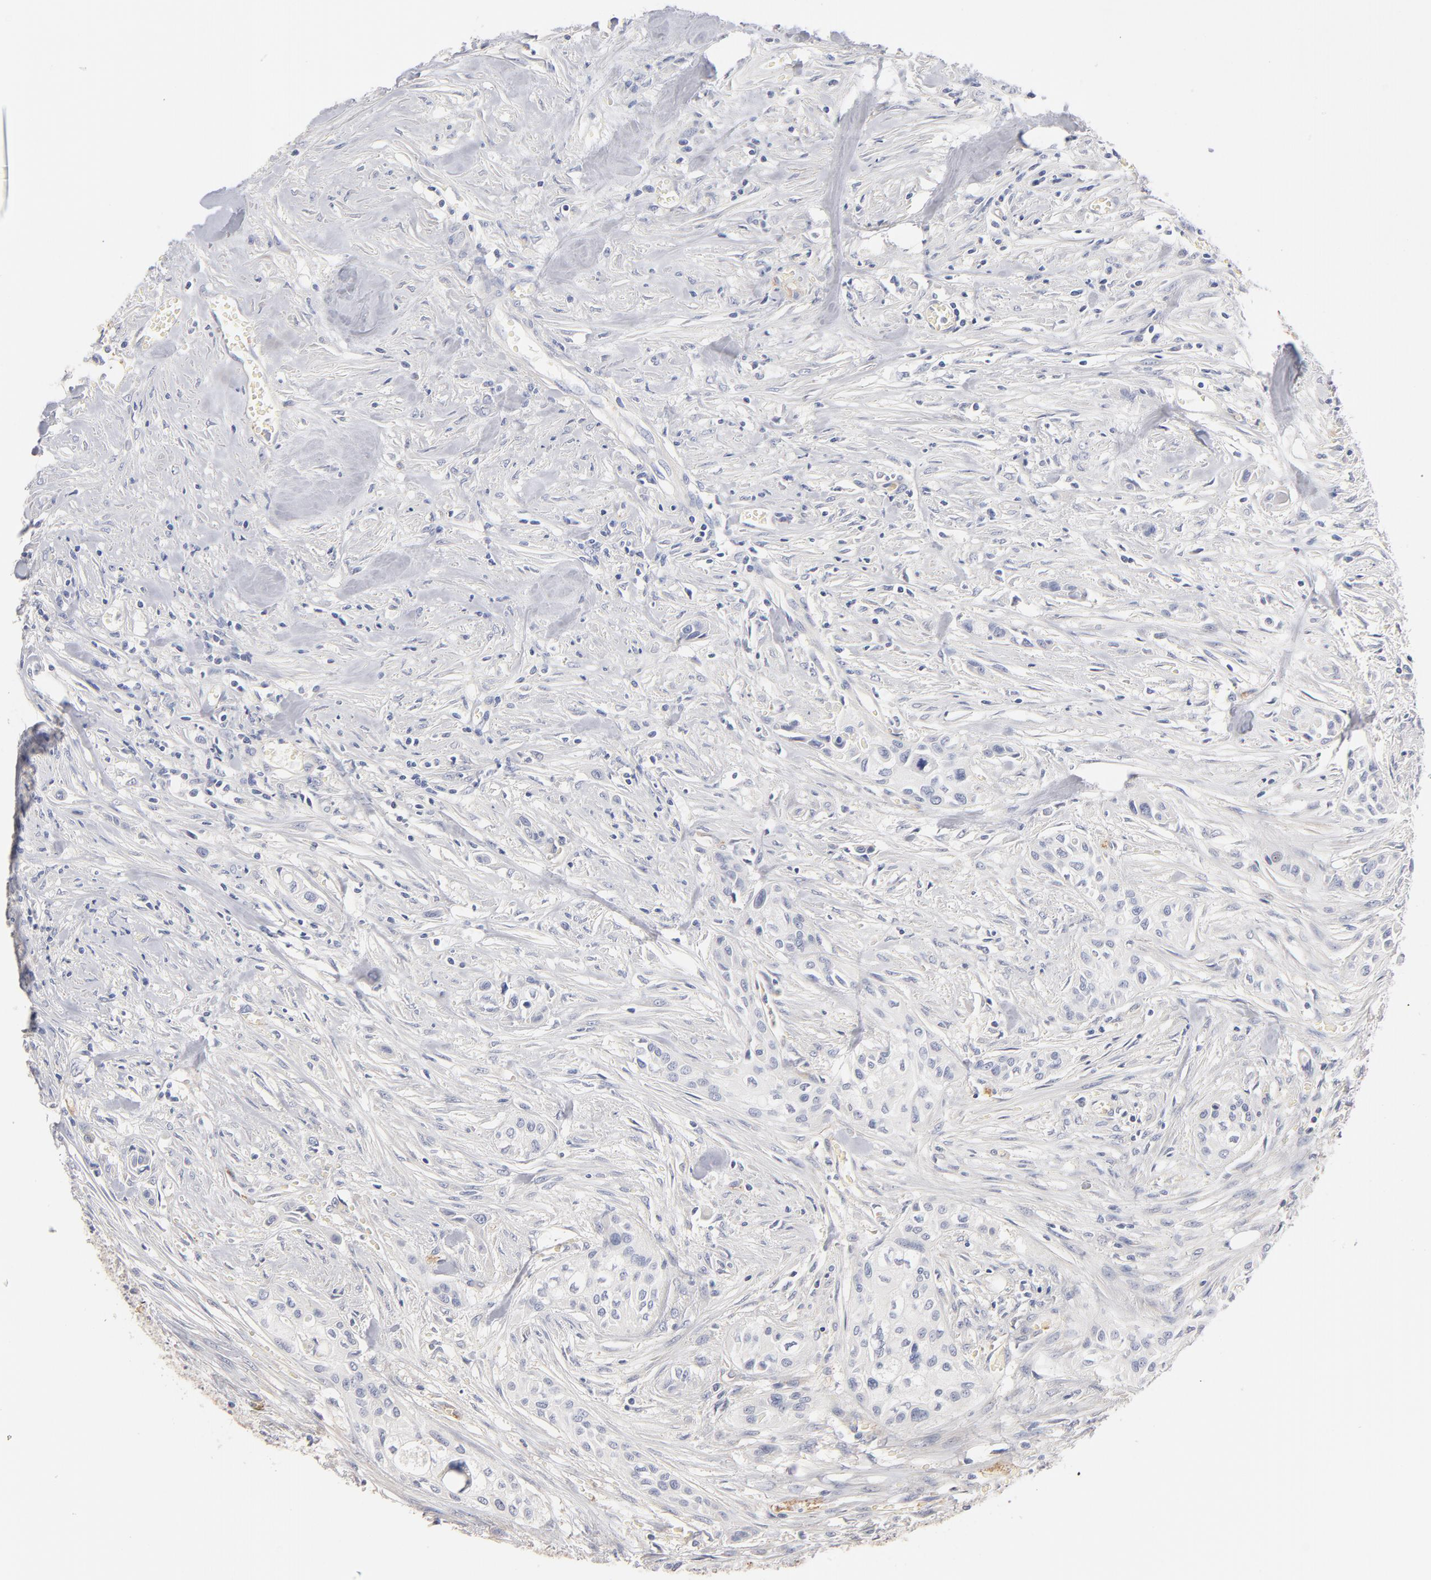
{"staining": {"intensity": "negative", "quantity": "none", "location": "none"}, "tissue": "urothelial cancer", "cell_type": "Tumor cells", "image_type": "cancer", "snomed": [{"axis": "morphology", "description": "Urothelial carcinoma, High grade"}, {"axis": "topography", "description": "Urinary bladder"}], "caption": "Immunohistochemistry of urothelial carcinoma (high-grade) reveals no positivity in tumor cells. Brightfield microscopy of immunohistochemistry stained with DAB (brown) and hematoxylin (blue), captured at high magnification.", "gene": "ITGA8", "patient": {"sex": "male", "age": 74}}